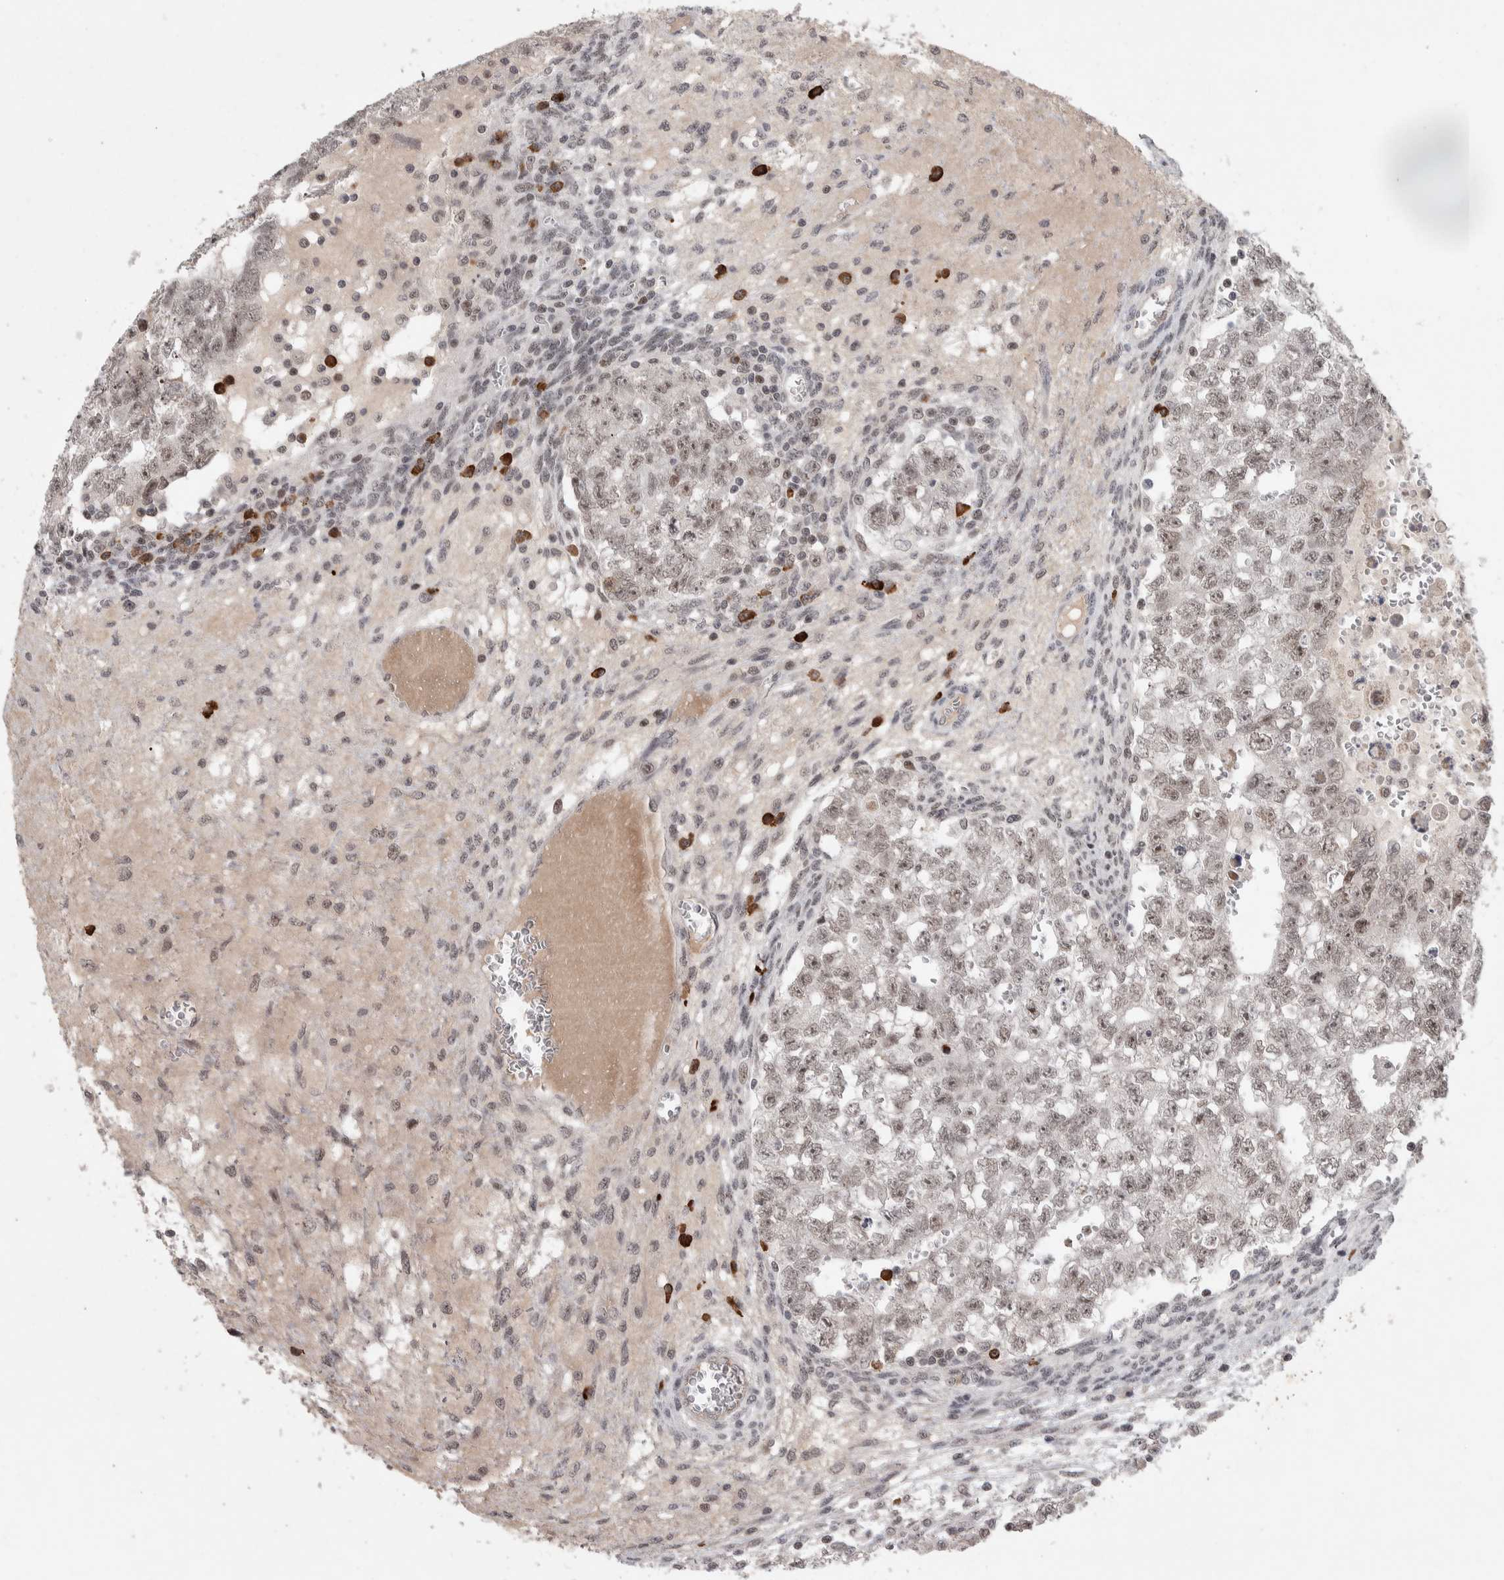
{"staining": {"intensity": "weak", "quantity": ">75%", "location": "nuclear"}, "tissue": "testis cancer", "cell_type": "Tumor cells", "image_type": "cancer", "snomed": [{"axis": "morphology", "description": "Seminoma, NOS"}, {"axis": "morphology", "description": "Carcinoma, Embryonal, NOS"}, {"axis": "topography", "description": "Testis"}], "caption": "Testis cancer stained with a protein marker reveals weak staining in tumor cells.", "gene": "ZNF592", "patient": {"sex": "male", "age": 38}}